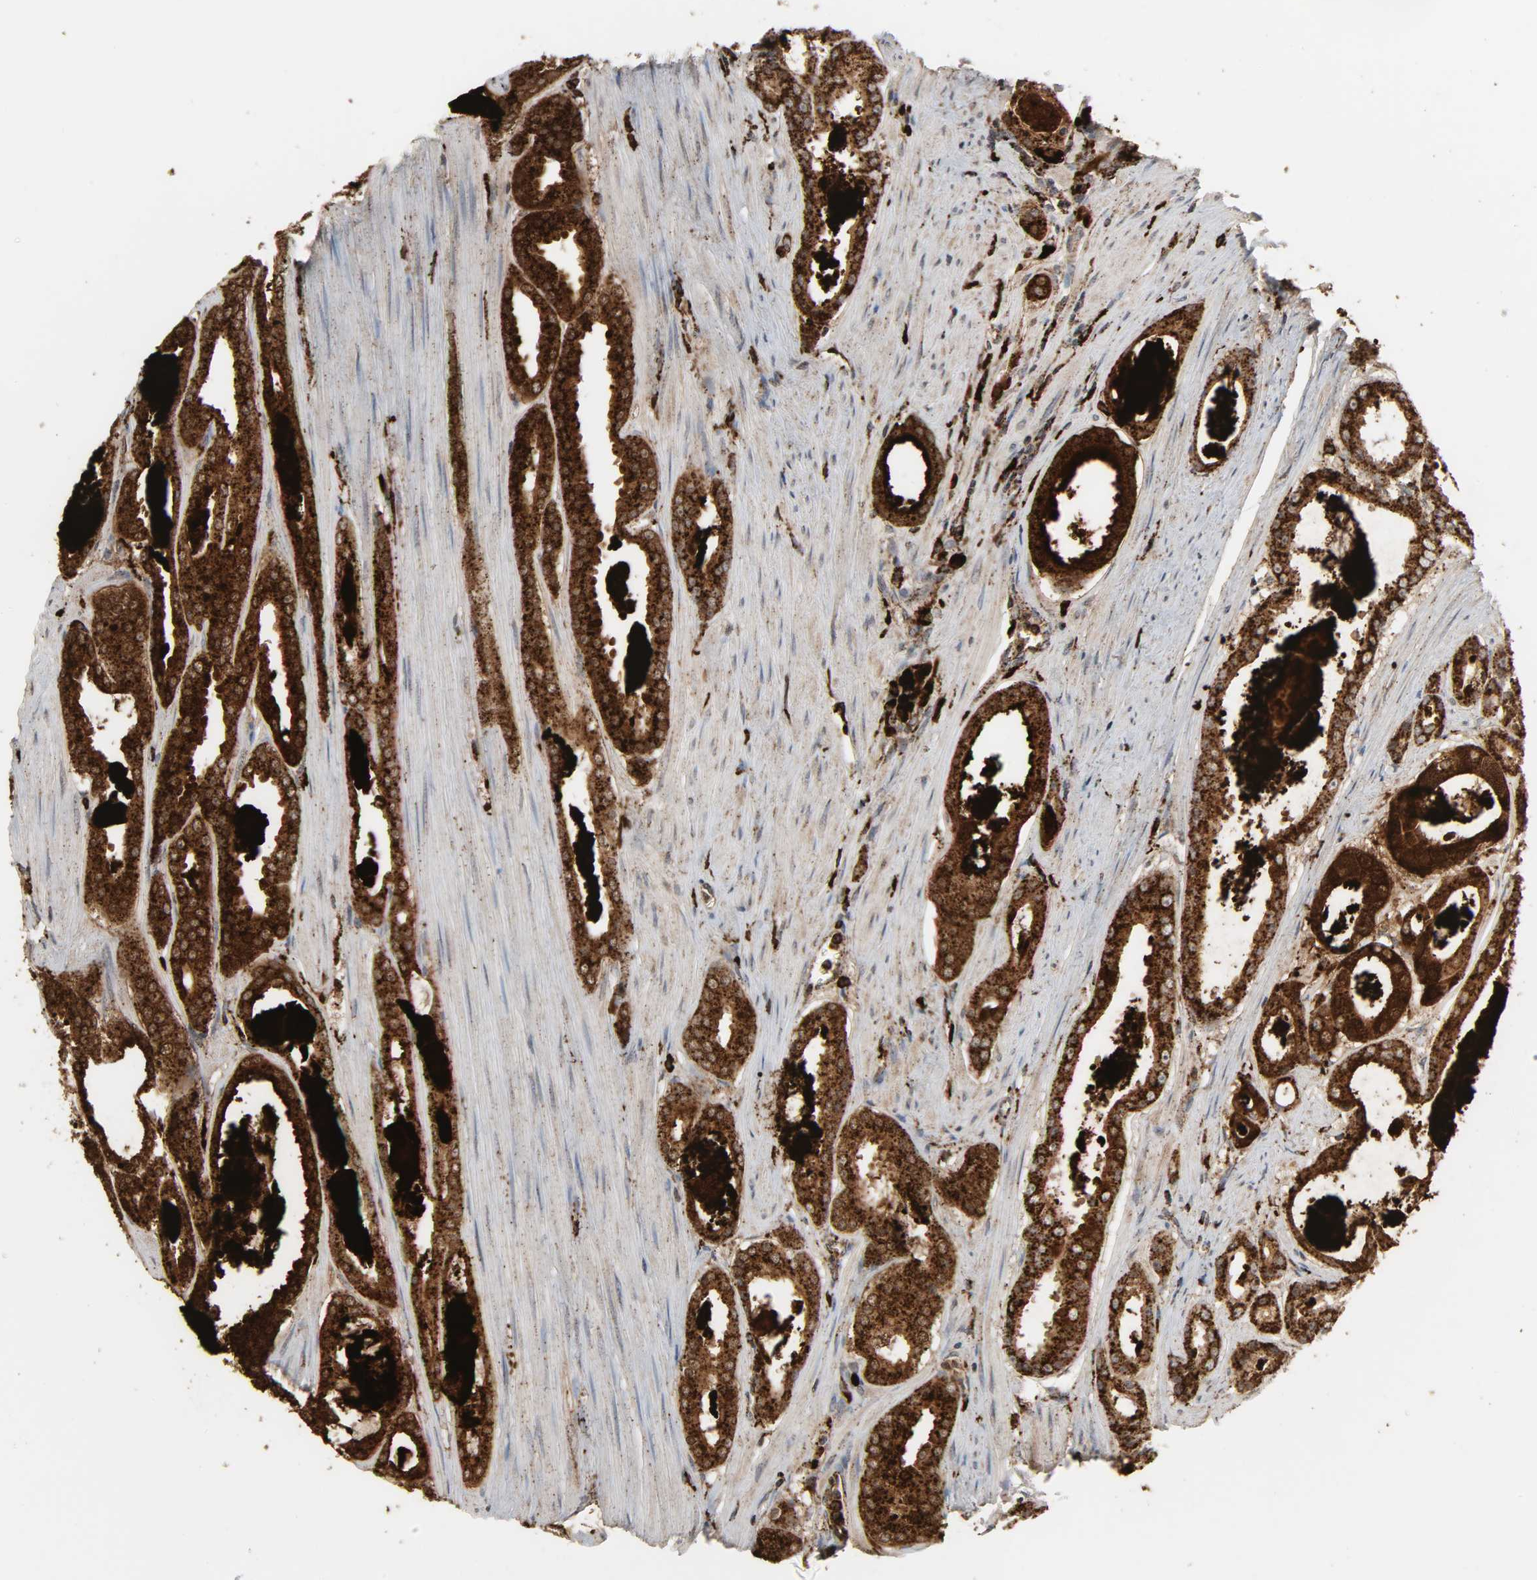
{"staining": {"intensity": "strong", "quantity": ">75%", "location": "cytoplasmic/membranous"}, "tissue": "prostate cancer", "cell_type": "Tumor cells", "image_type": "cancer", "snomed": [{"axis": "morphology", "description": "Adenocarcinoma, Low grade"}, {"axis": "topography", "description": "Prostate"}], "caption": "IHC image of neoplastic tissue: prostate cancer stained using immunohistochemistry (IHC) exhibits high levels of strong protein expression localized specifically in the cytoplasmic/membranous of tumor cells, appearing as a cytoplasmic/membranous brown color.", "gene": "PSAP", "patient": {"sex": "male", "age": 57}}